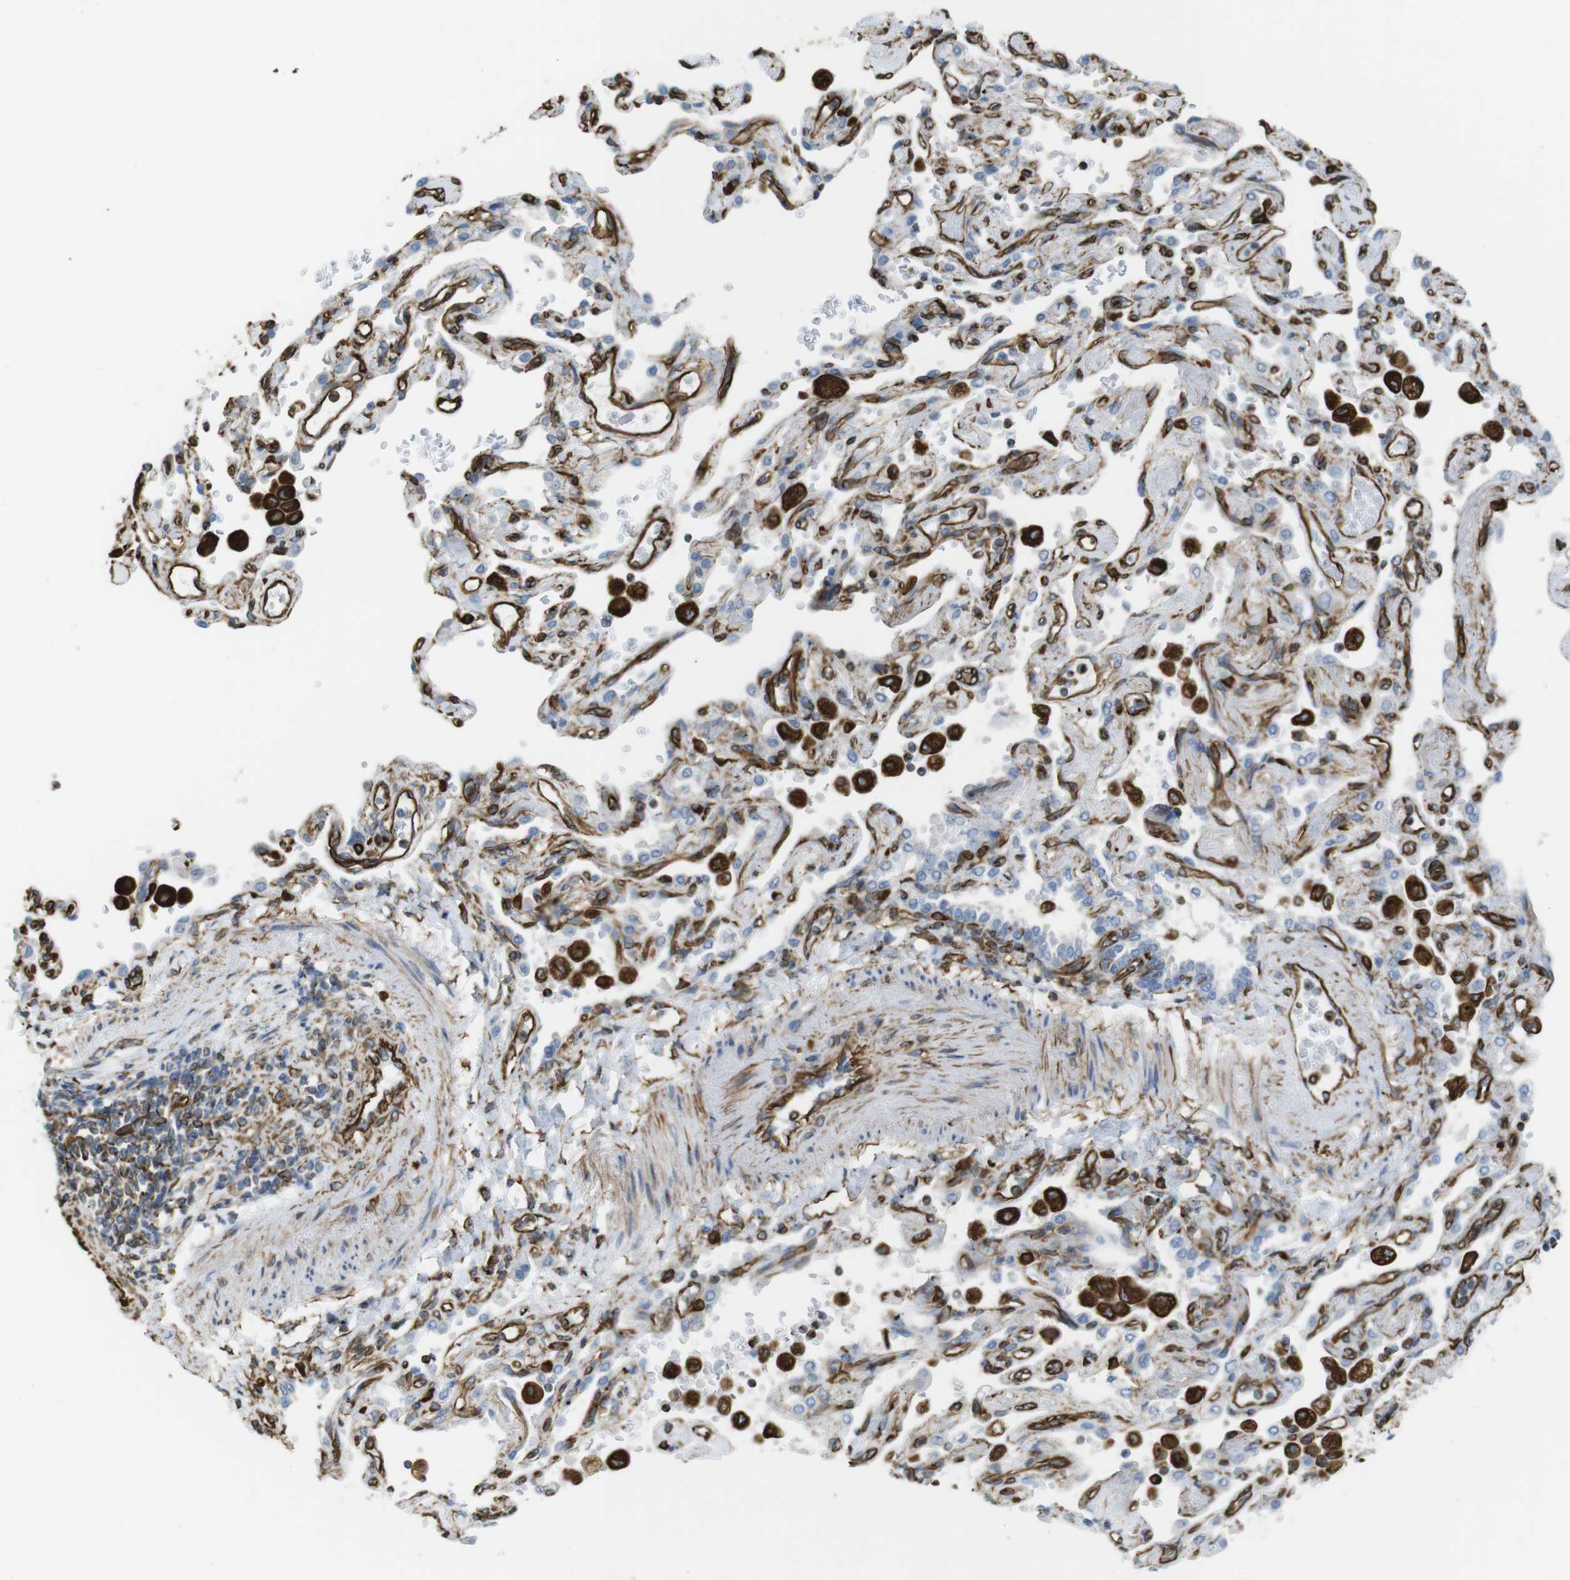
{"staining": {"intensity": "negative", "quantity": "none", "location": "none"}, "tissue": "lung cancer", "cell_type": "Tumor cells", "image_type": "cancer", "snomed": [{"axis": "morphology", "description": "Adenocarcinoma, NOS"}, {"axis": "topography", "description": "Lung"}], "caption": "An IHC image of lung cancer is shown. There is no staining in tumor cells of lung cancer.", "gene": "RALGPS1", "patient": {"sex": "female", "age": 65}}